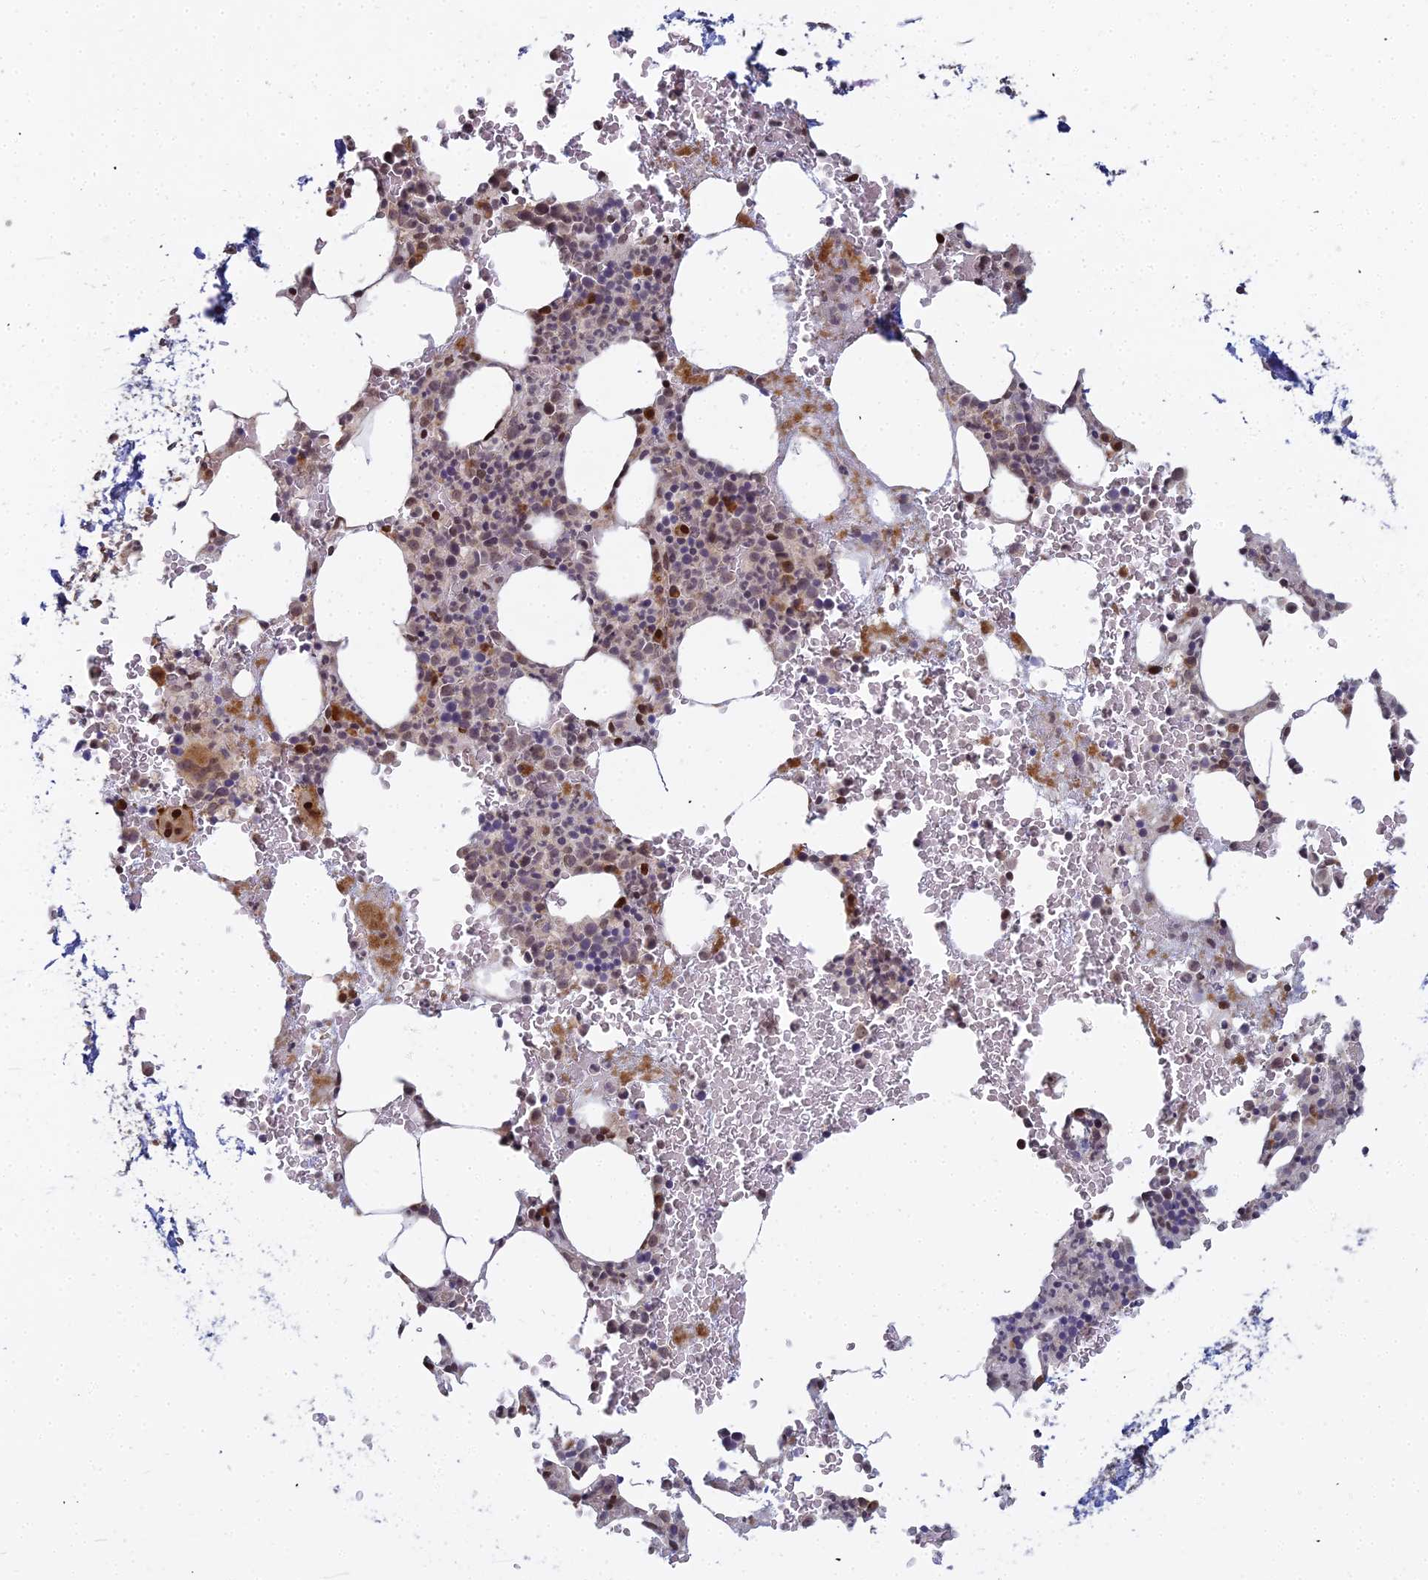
{"staining": {"intensity": "strong", "quantity": "<25%", "location": "nuclear"}, "tissue": "bone marrow", "cell_type": "Hematopoietic cells", "image_type": "normal", "snomed": [{"axis": "morphology", "description": "Normal tissue, NOS"}, {"axis": "morphology", "description": "Inflammation, NOS"}, {"axis": "topography", "description": "Bone marrow"}], "caption": "Immunohistochemistry (IHC) photomicrograph of unremarkable human bone marrow stained for a protein (brown), which shows medium levels of strong nuclear staining in approximately <25% of hematopoietic cells.", "gene": "ABCA2", "patient": {"sex": "female", "age": 78}}